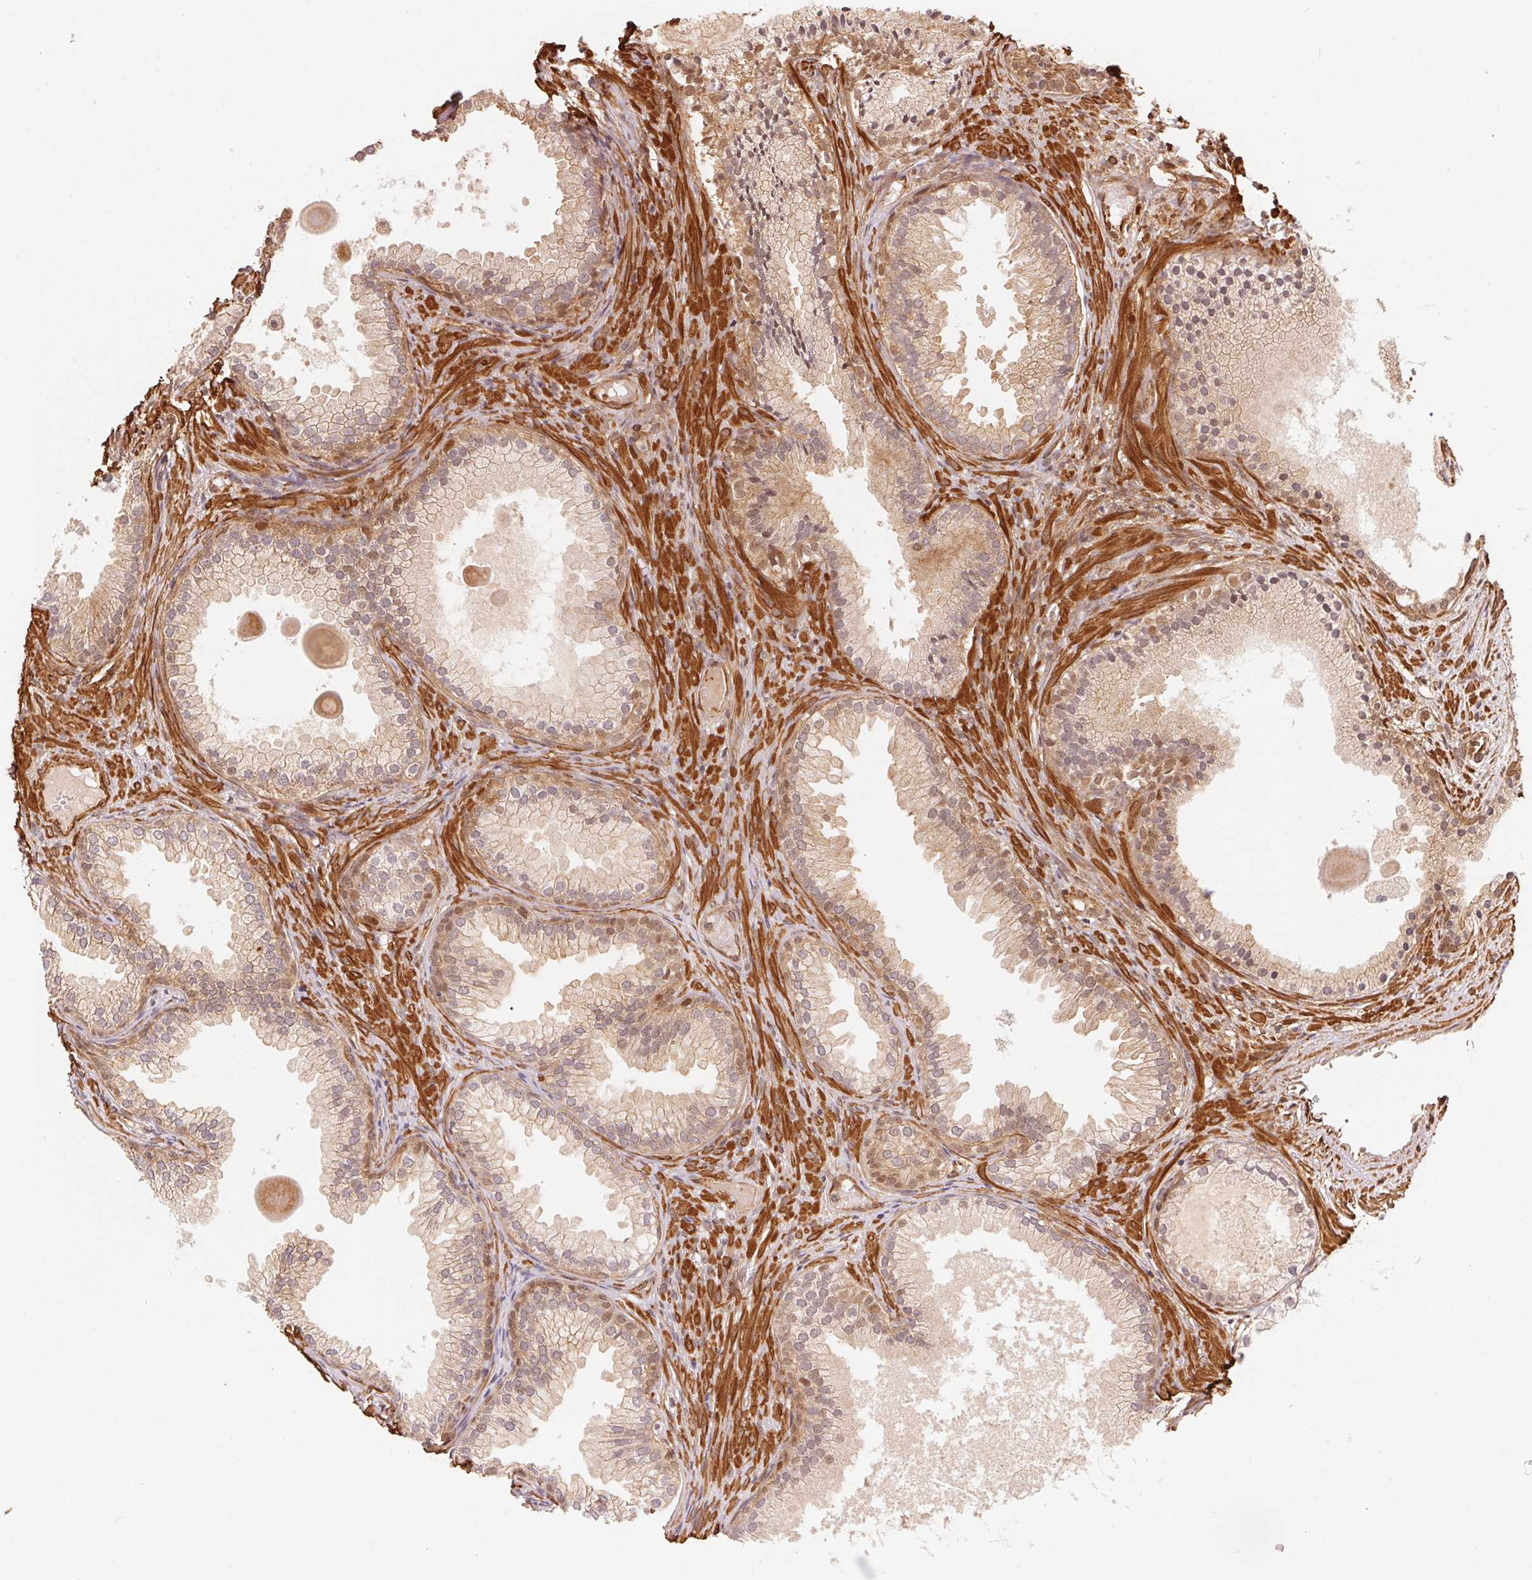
{"staining": {"intensity": "weak", "quantity": "25%-75%", "location": "cytoplasmic/membranous,nuclear"}, "tissue": "prostate cancer", "cell_type": "Tumor cells", "image_type": "cancer", "snomed": [{"axis": "morphology", "description": "Adenocarcinoma, High grade"}, {"axis": "topography", "description": "Prostate"}], "caption": "Immunohistochemical staining of prostate adenocarcinoma (high-grade) demonstrates low levels of weak cytoplasmic/membranous and nuclear protein positivity in approximately 25%-75% of tumor cells. (DAB = brown stain, brightfield microscopy at high magnification).", "gene": "TNIP2", "patient": {"sex": "male", "age": 83}}